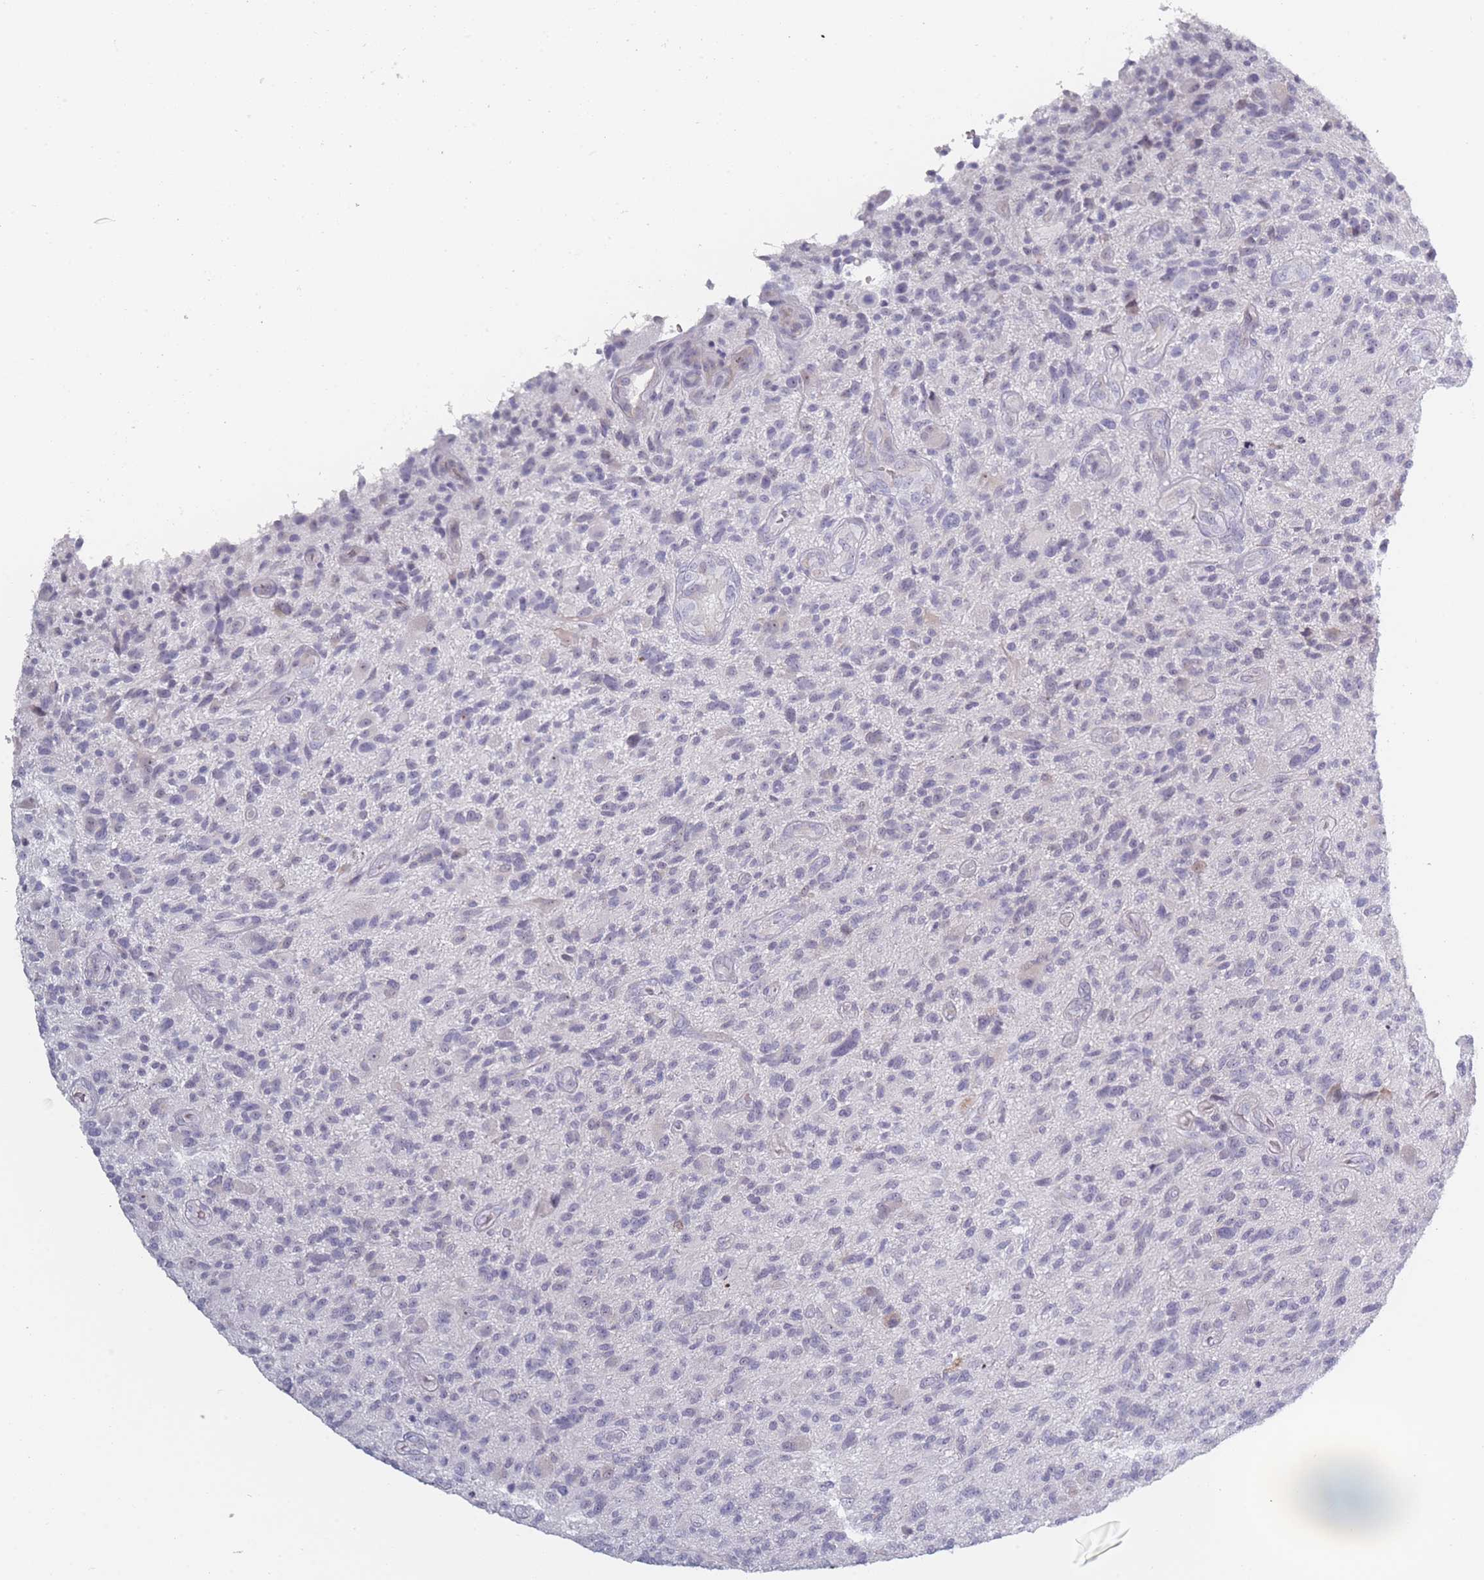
{"staining": {"intensity": "negative", "quantity": "none", "location": "none"}, "tissue": "glioma", "cell_type": "Tumor cells", "image_type": "cancer", "snomed": [{"axis": "morphology", "description": "Glioma, malignant, High grade"}, {"axis": "topography", "description": "Brain"}], "caption": "This is a micrograph of IHC staining of malignant glioma (high-grade), which shows no positivity in tumor cells.", "gene": "ROS1", "patient": {"sex": "male", "age": 47}}